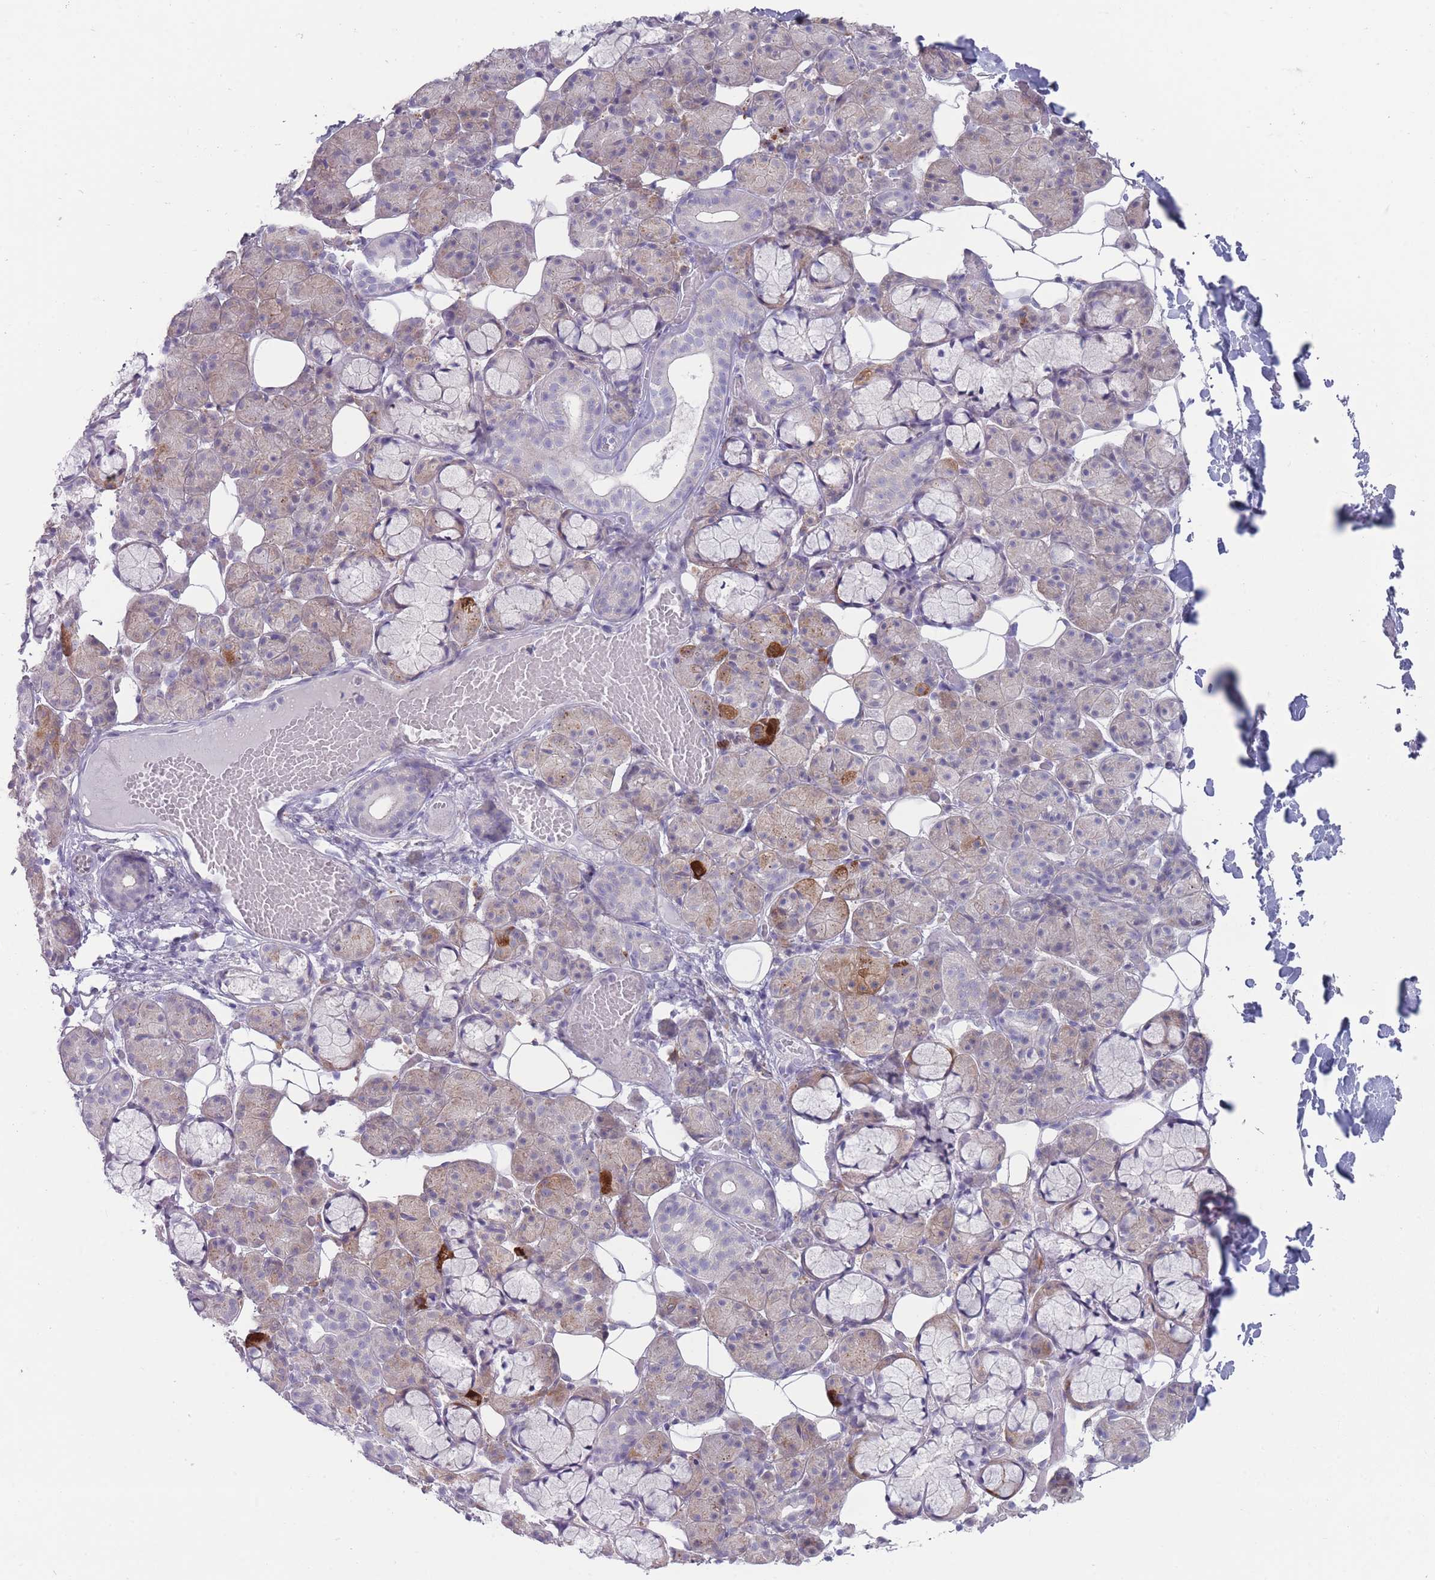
{"staining": {"intensity": "strong", "quantity": "25%-75%", "location": "cytoplasmic/membranous"}, "tissue": "salivary gland", "cell_type": "Glandular cells", "image_type": "normal", "snomed": [{"axis": "morphology", "description": "Normal tissue, NOS"}, {"axis": "topography", "description": "Salivary gland"}], "caption": "Salivary gland stained with immunohistochemistry (IHC) demonstrates strong cytoplasmic/membranous positivity in about 25%-75% of glandular cells.", "gene": "PAIP2B", "patient": {"sex": "male", "age": 63}}